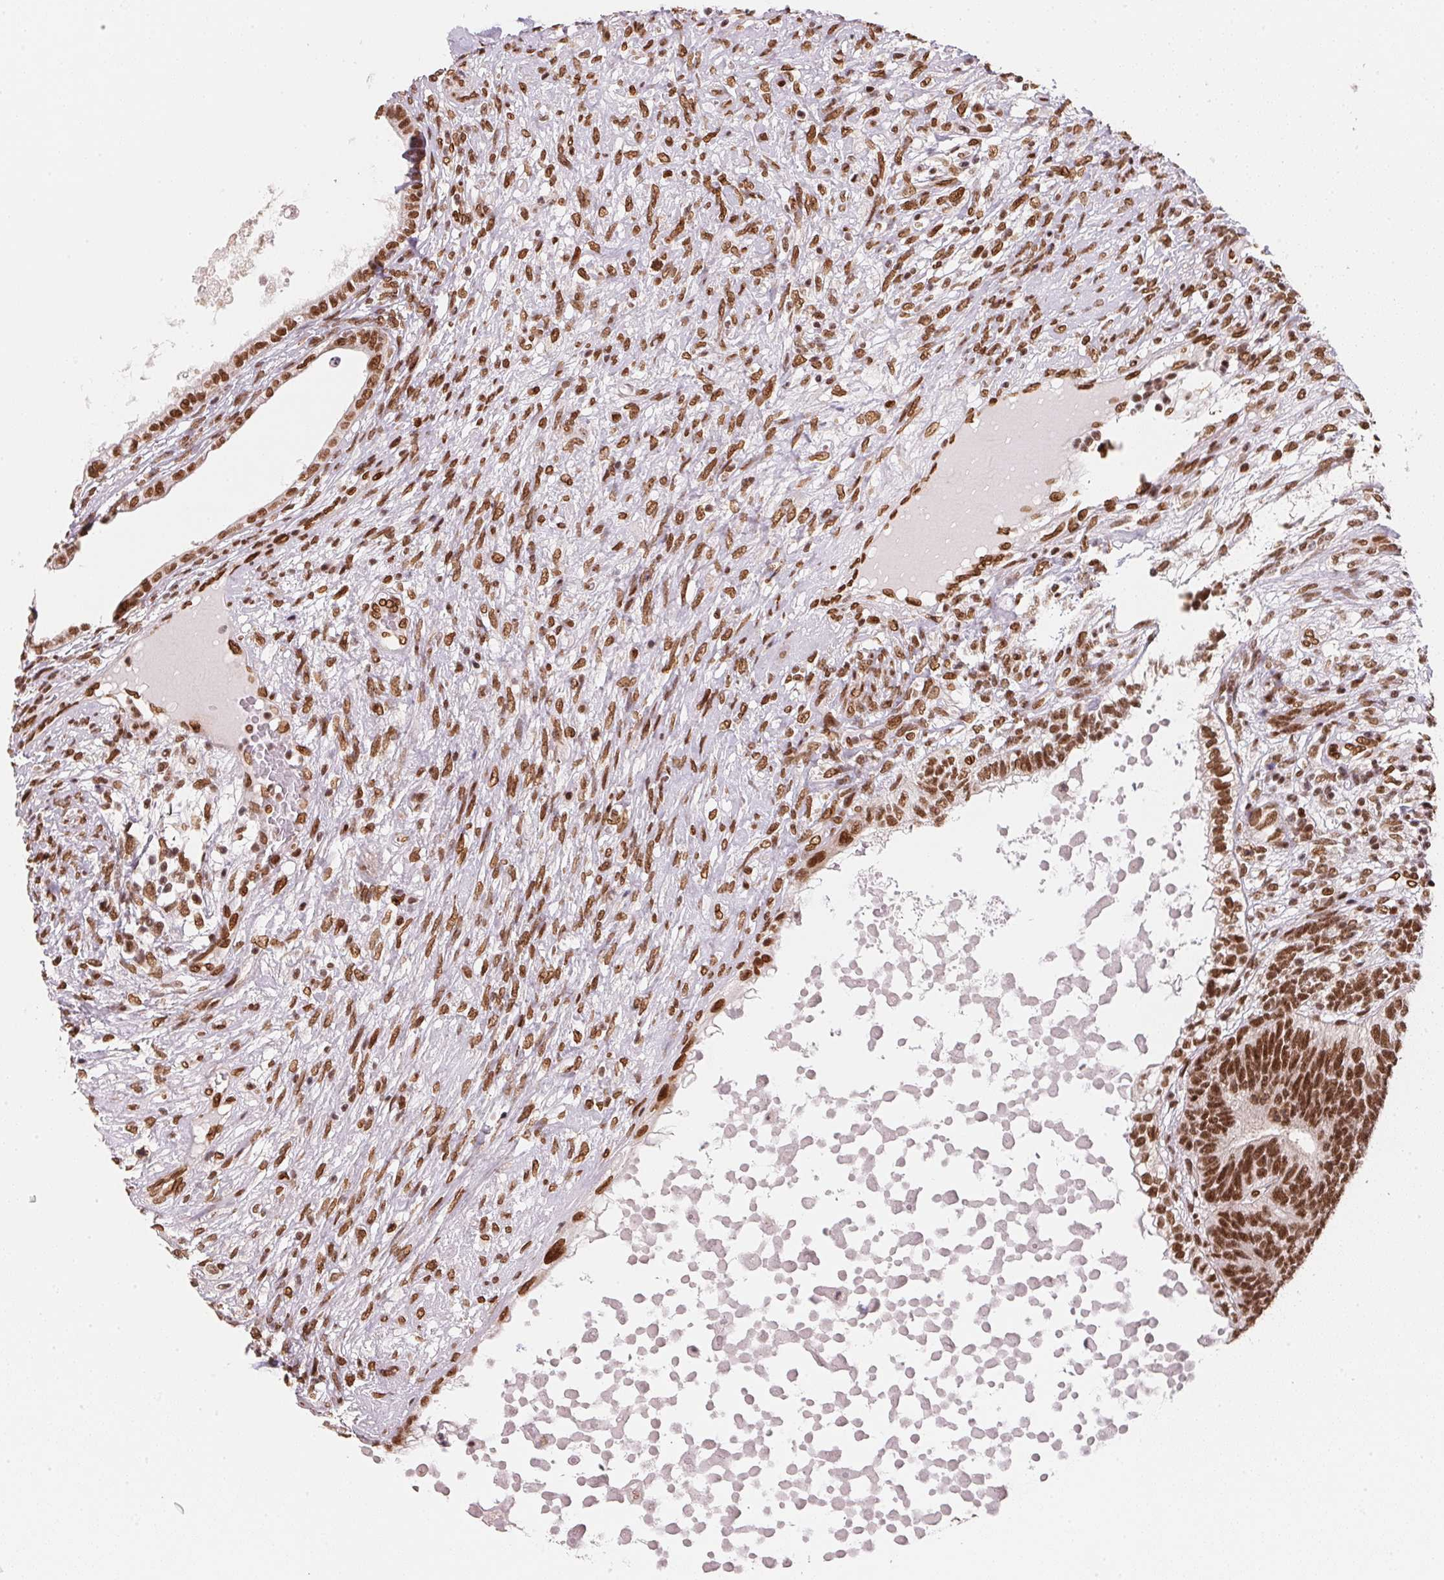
{"staining": {"intensity": "strong", "quantity": ">75%", "location": "nuclear"}, "tissue": "testis cancer", "cell_type": "Tumor cells", "image_type": "cancer", "snomed": [{"axis": "morphology", "description": "Seminoma, NOS"}, {"axis": "morphology", "description": "Carcinoma, Embryonal, NOS"}, {"axis": "topography", "description": "Testis"}], "caption": "Immunohistochemical staining of human testis embryonal carcinoma shows strong nuclear protein expression in about >75% of tumor cells.", "gene": "SAP30BP", "patient": {"sex": "male", "age": 41}}